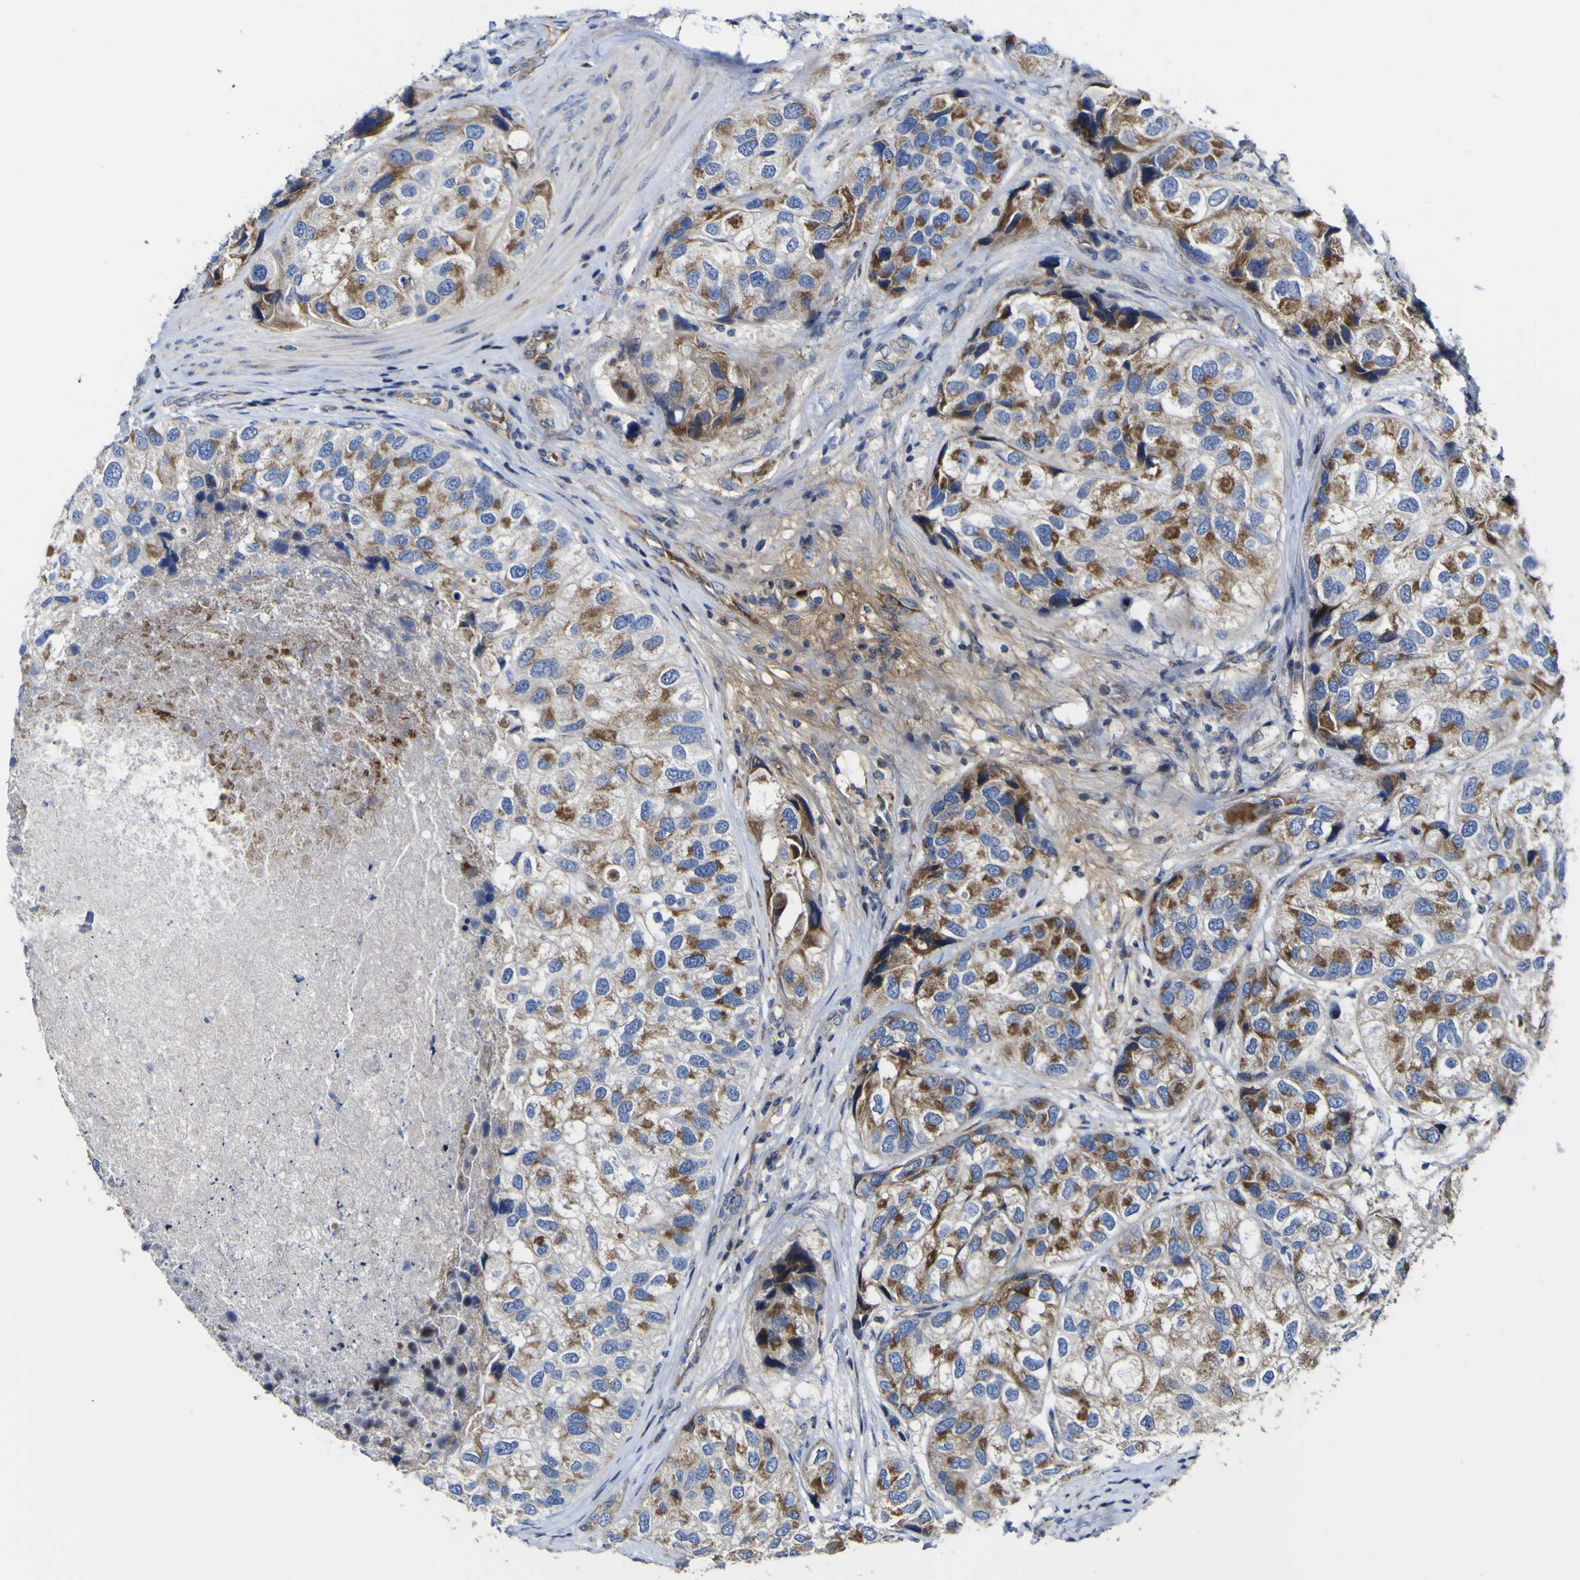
{"staining": {"intensity": "moderate", "quantity": ">75%", "location": "cytoplasmic/membranous"}, "tissue": "urothelial cancer", "cell_type": "Tumor cells", "image_type": "cancer", "snomed": [{"axis": "morphology", "description": "Urothelial carcinoma, High grade"}, {"axis": "topography", "description": "Urinary bladder"}], "caption": "IHC (DAB) staining of urothelial cancer reveals moderate cytoplasmic/membranous protein positivity in about >75% of tumor cells. Using DAB (brown) and hematoxylin (blue) stains, captured at high magnification using brightfield microscopy.", "gene": "CCDC90B", "patient": {"sex": "female", "age": 64}}